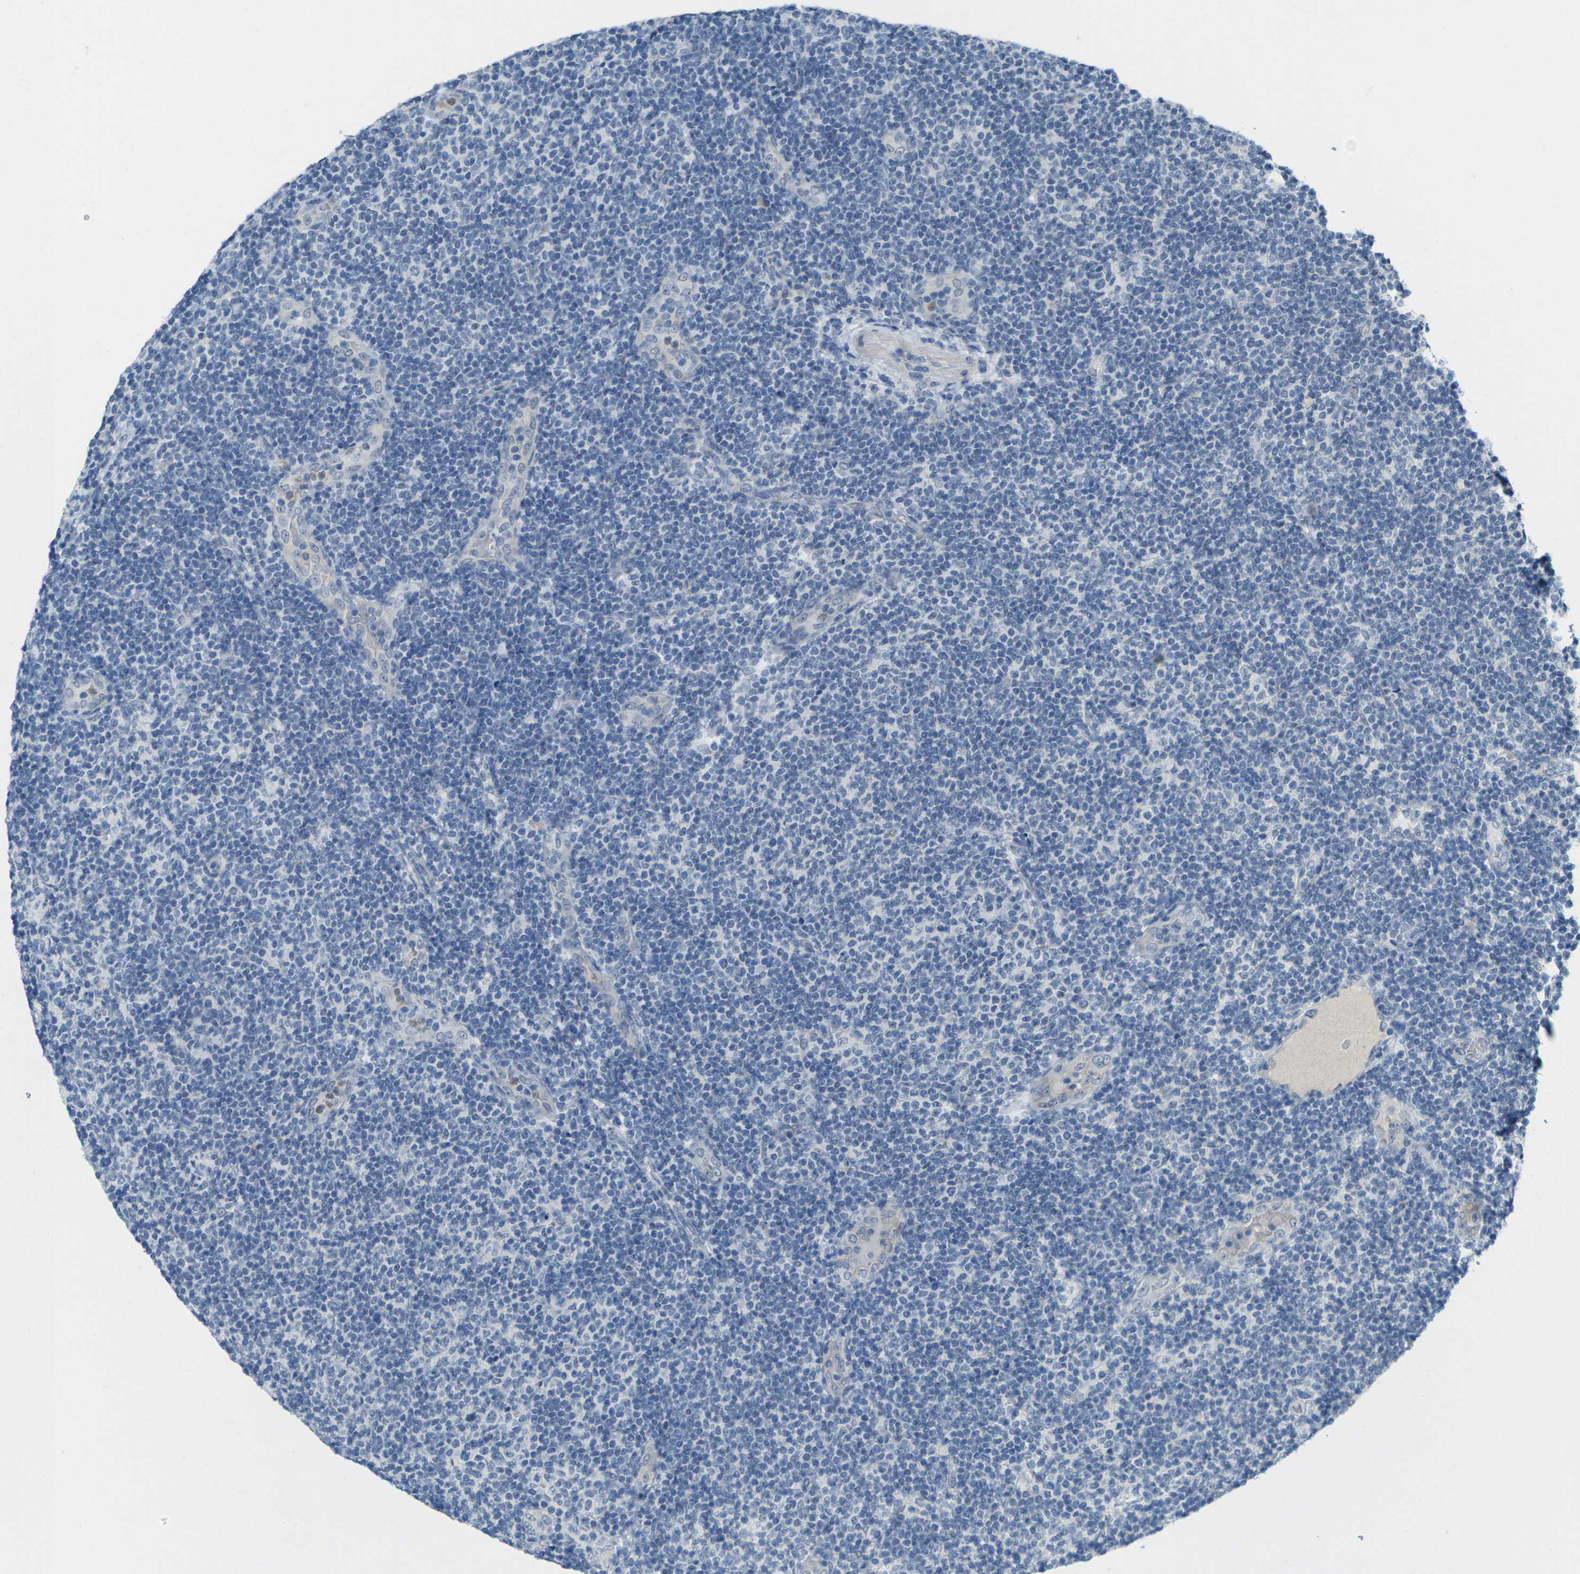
{"staining": {"intensity": "negative", "quantity": "none", "location": "none"}, "tissue": "lymphoma", "cell_type": "Tumor cells", "image_type": "cancer", "snomed": [{"axis": "morphology", "description": "Malignant lymphoma, non-Hodgkin's type, Low grade"}, {"axis": "topography", "description": "Lymph node"}], "caption": "The micrograph displays no significant expression in tumor cells of lymphoma. (Brightfield microscopy of DAB (3,3'-diaminobenzidine) immunohistochemistry at high magnification).", "gene": "SPTBN2", "patient": {"sex": "male", "age": 83}}